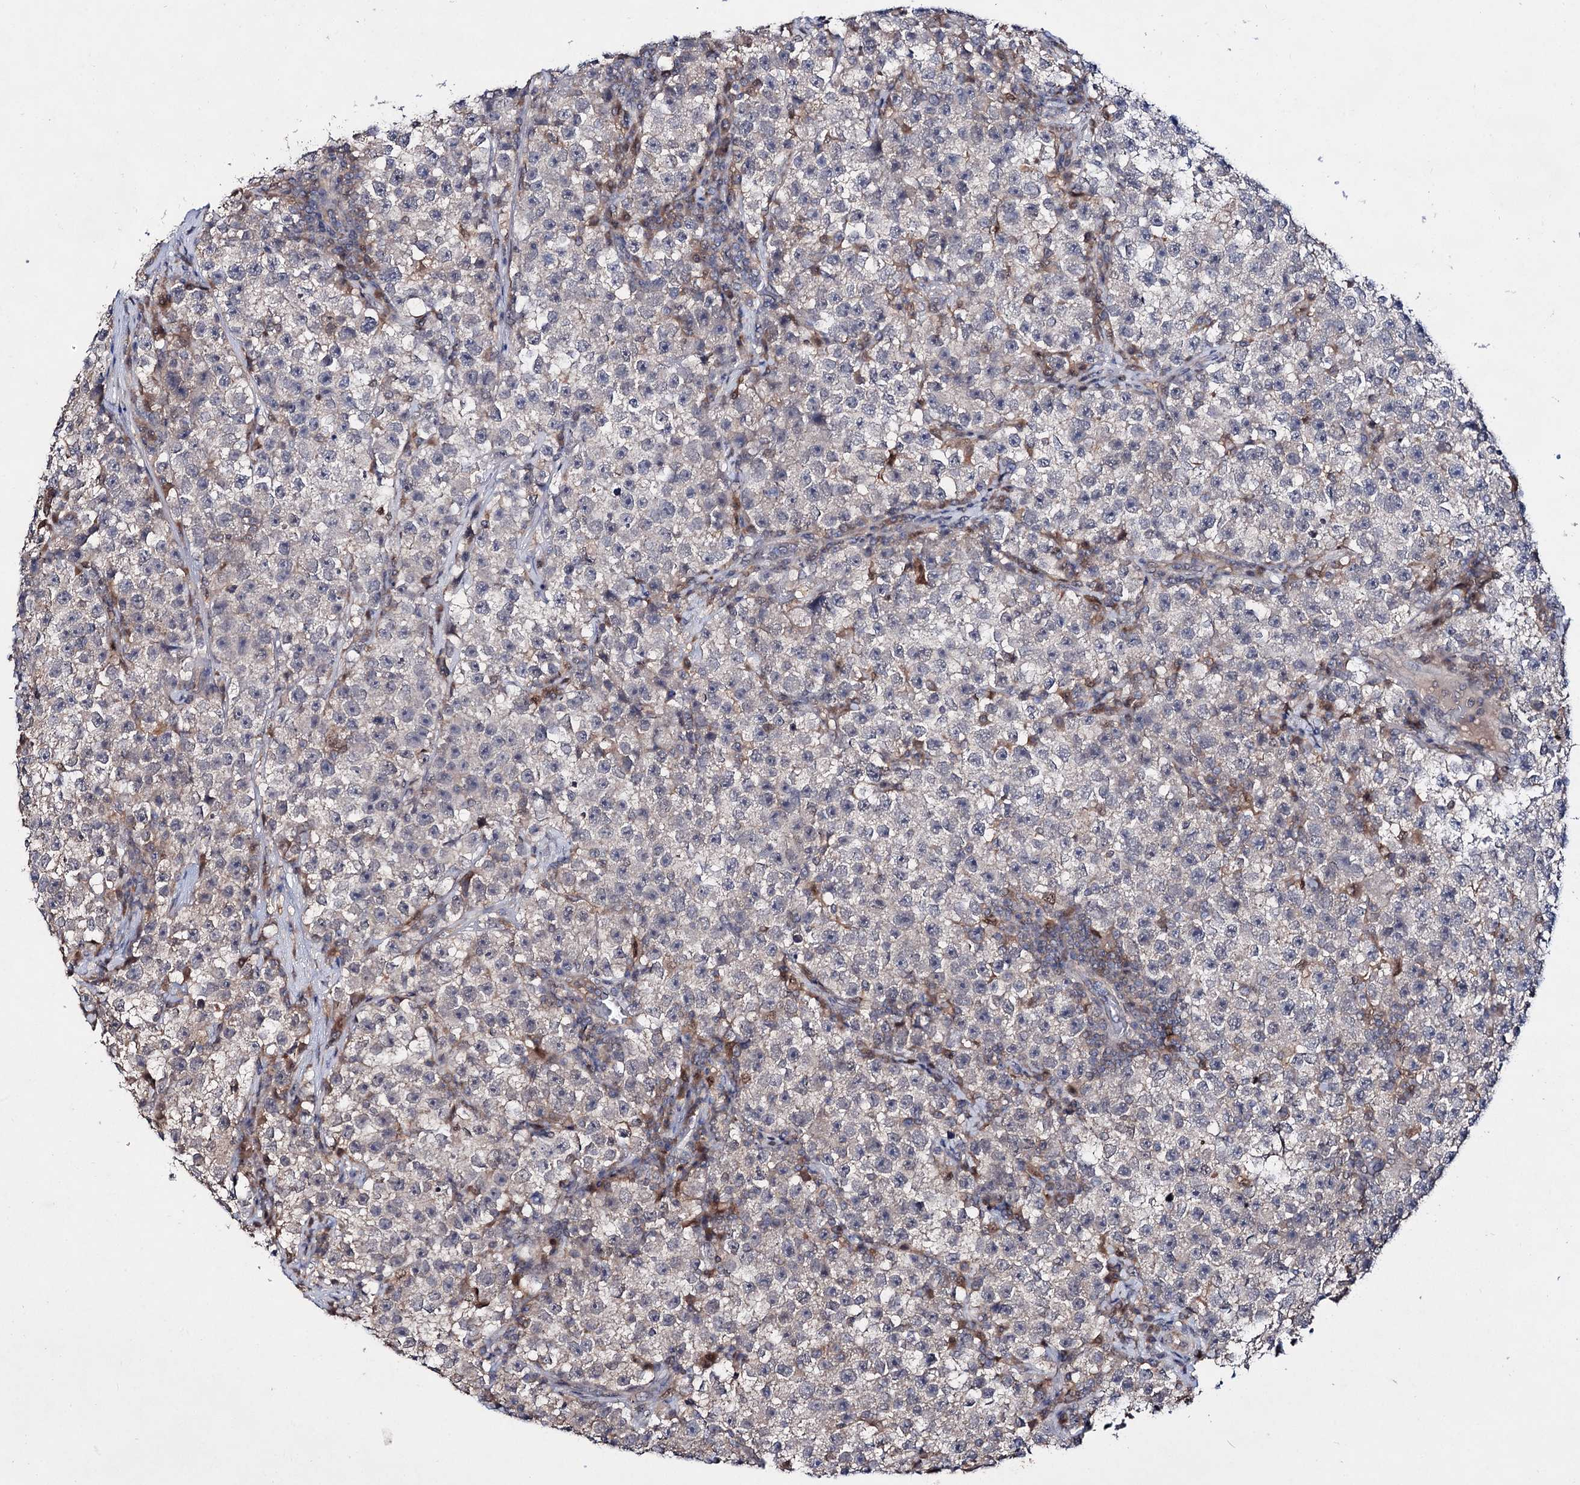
{"staining": {"intensity": "negative", "quantity": "none", "location": "none"}, "tissue": "testis cancer", "cell_type": "Tumor cells", "image_type": "cancer", "snomed": [{"axis": "morphology", "description": "Seminoma, NOS"}, {"axis": "topography", "description": "Testis"}], "caption": "Immunohistochemical staining of human testis cancer (seminoma) displays no significant staining in tumor cells.", "gene": "ACTR6", "patient": {"sex": "male", "age": 22}}